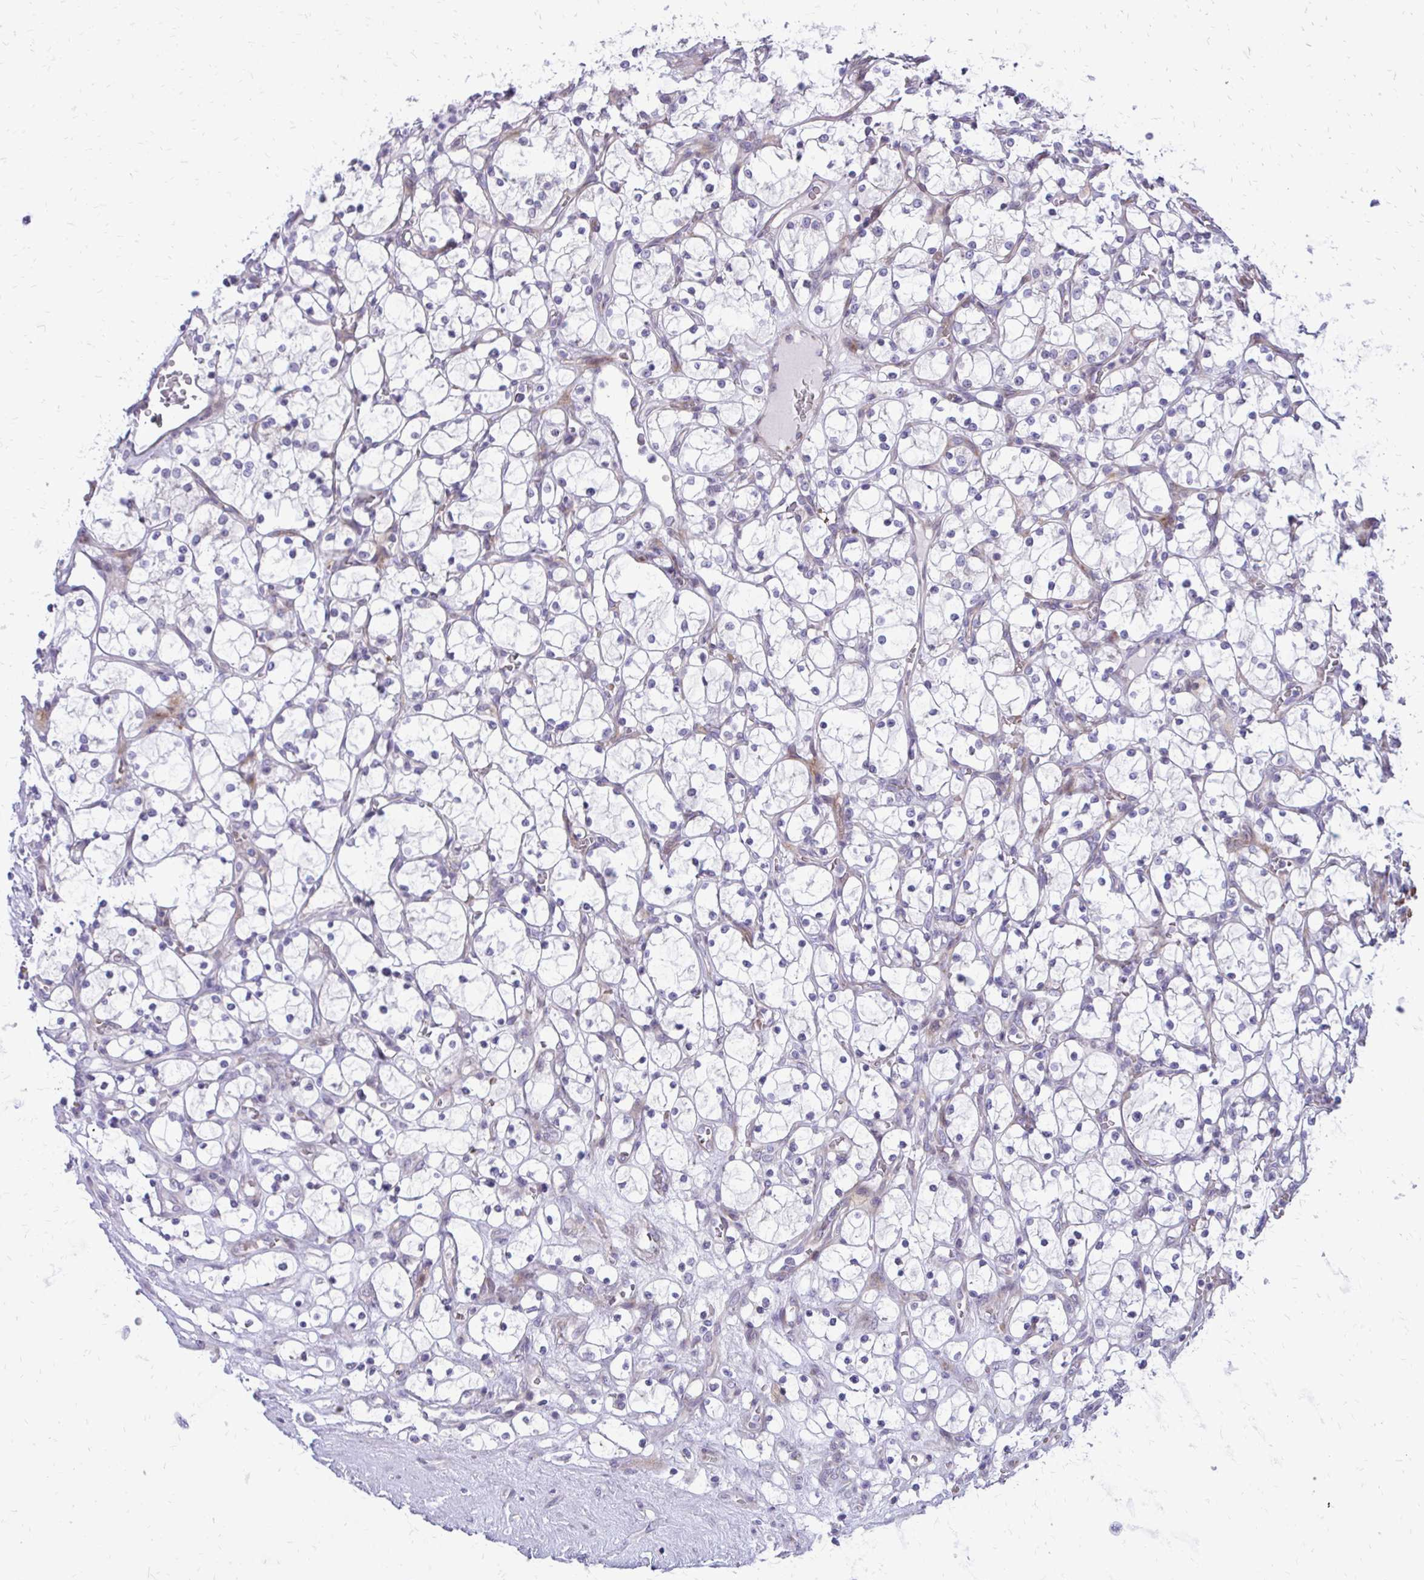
{"staining": {"intensity": "negative", "quantity": "none", "location": "none"}, "tissue": "renal cancer", "cell_type": "Tumor cells", "image_type": "cancer", "snomed": [{"axis": "morphology", "description": "Adenocarcinoma, NOS"}, {"axis": "topography", "description": "Kidney"}], "caption": "Tumor cells are negative for protein expression in human renal adenocarcinoma.", "gene": "FUNDC2", "patient": {"sex": "female", "age": 69}}